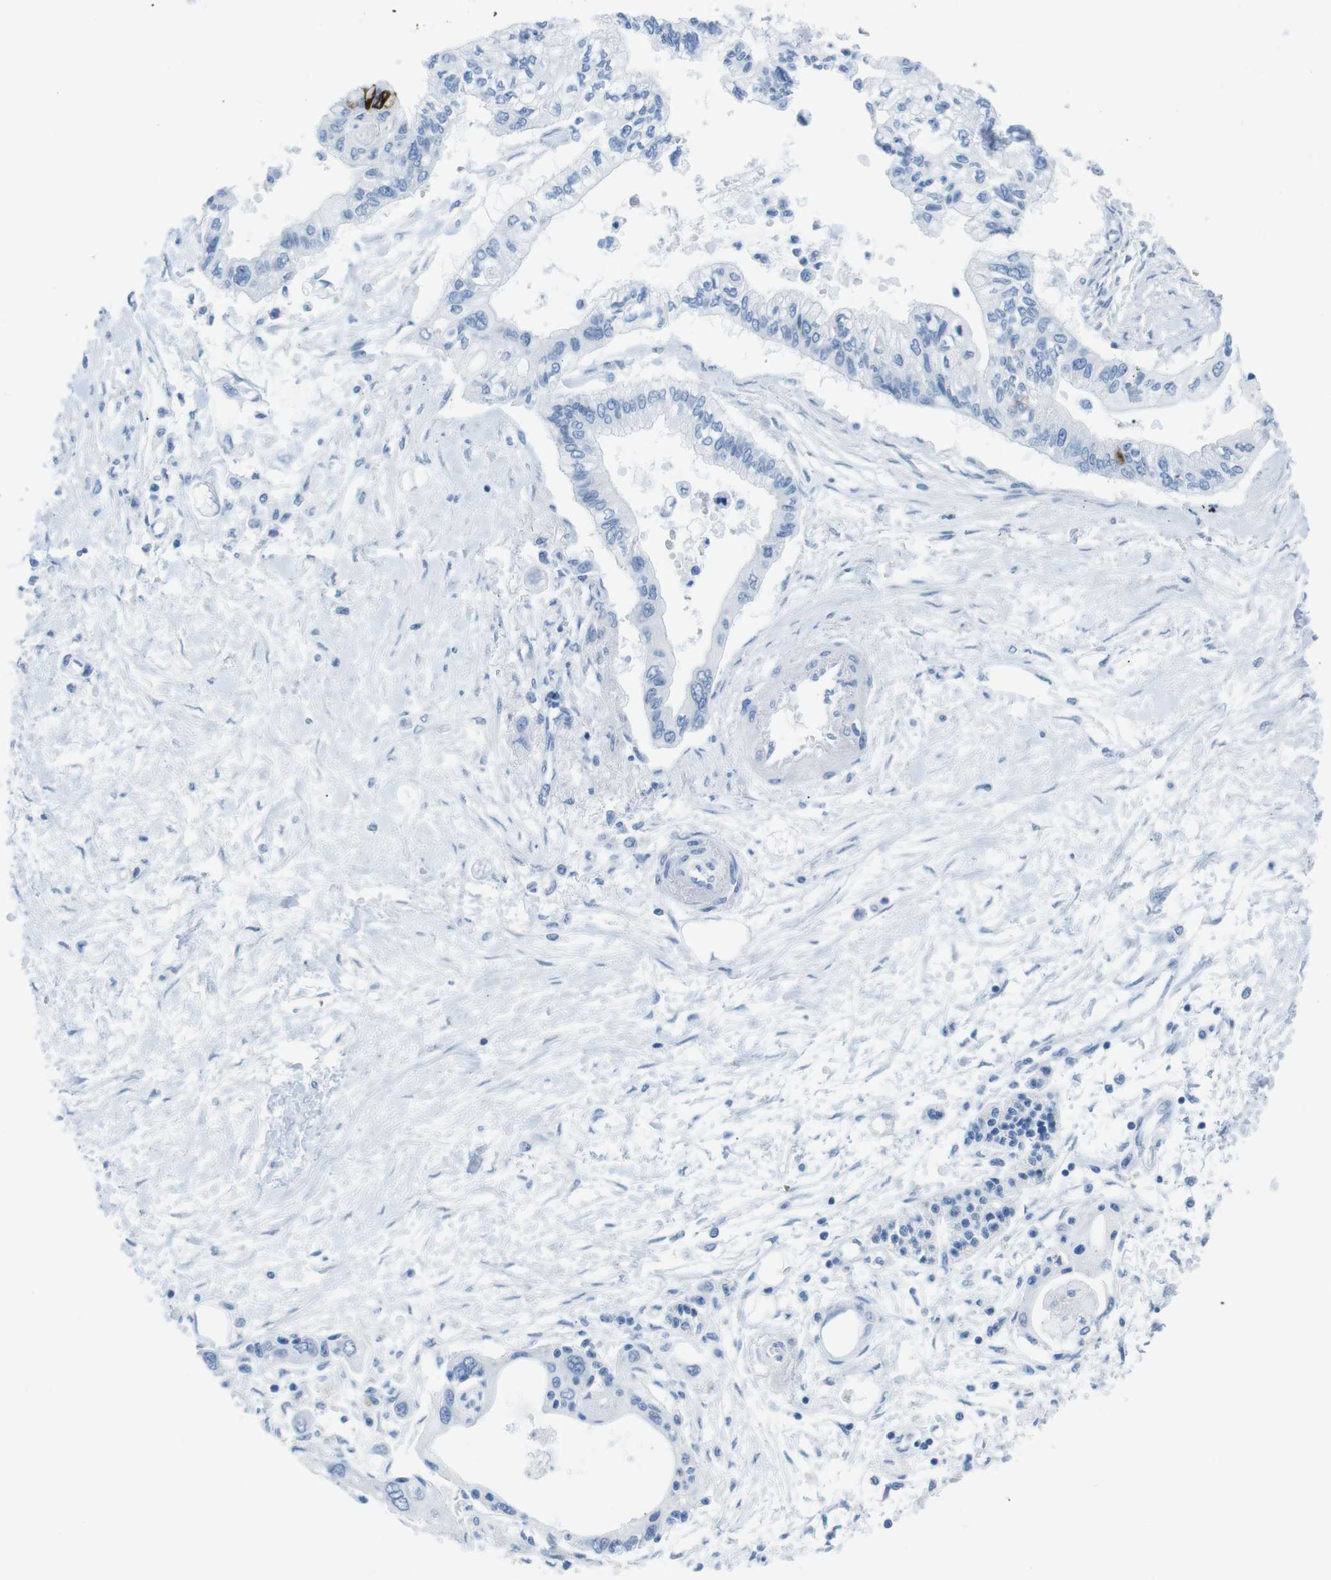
{"staining": {"intensity": "negative", "quantity": "none", "location": "none"}, "tissue": "pancreatic cancer", "cell_type": "Tumor cells", "image_type": "cancer", "snomed": [{"axis": "morphology", "description": "Adenocarcinoma, NOS"}, {"axis": "topography", "description": "Pancreas"}], "caption": "Tumor cells show no significant protein staining in pancreatic cancer (adenocarcinoma).", "gene": "MUC2", "patient": {"sex": "female", "age": 77}}